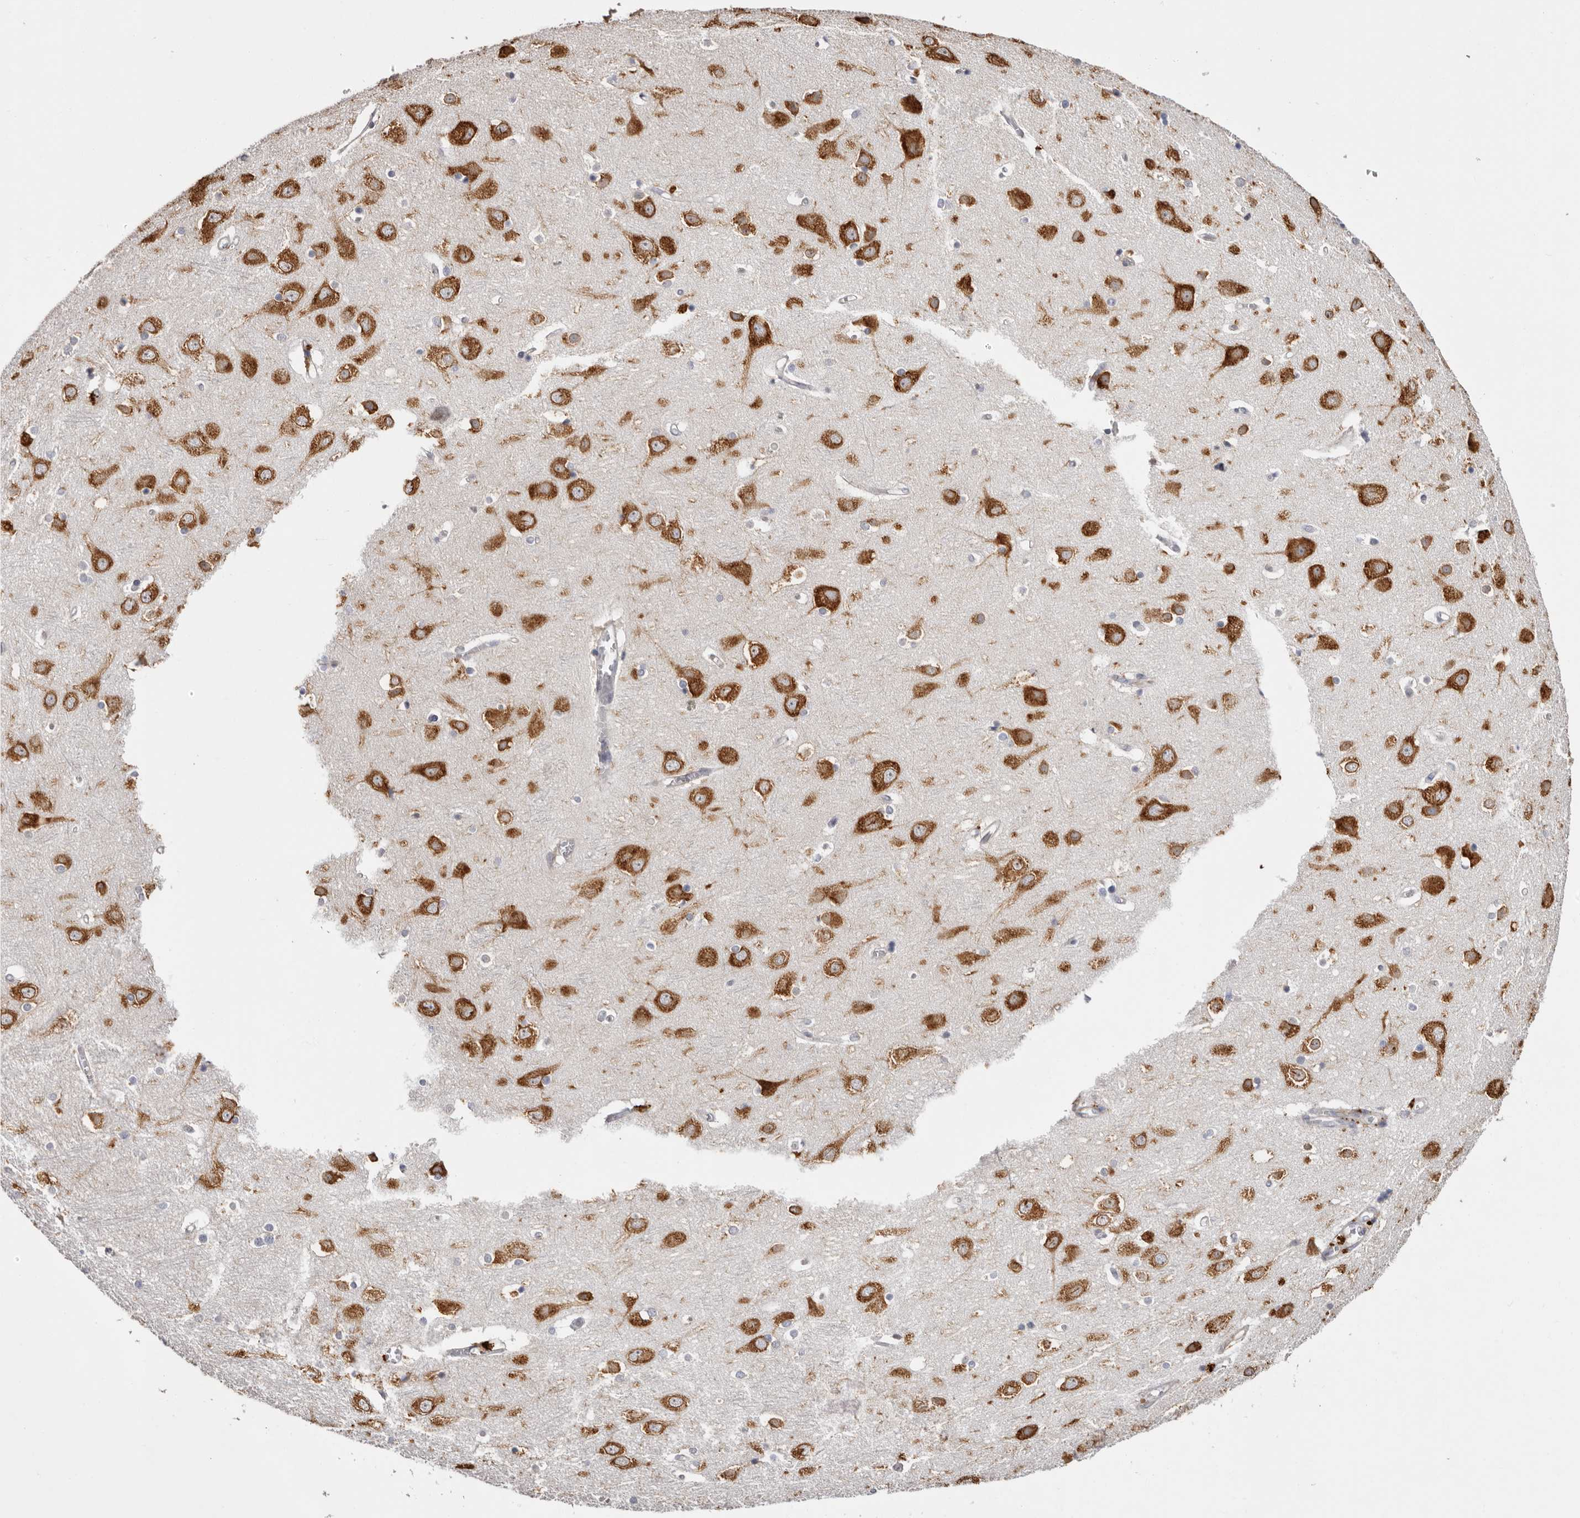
{"staining": {"intensity": "negative", "quantity": "none", "location": "none"}, "tissue": "cerebral cortex", "cell_type": "Endothelial cells", "image_type": "normal", "snomed": [{"axis": "morphology", "description": "Normal tissue, NOS"}, {"axis": "topography", "description": "Cerebral cortex"}], "caption": "A high-resolution micrograph shows immunohistochemistry staining of normal cerebral cortex, which demonstrates no significant positivity in endothelial cells.", "gene": "FAM167B", "patient": {"sex": "male", "age": 54}}